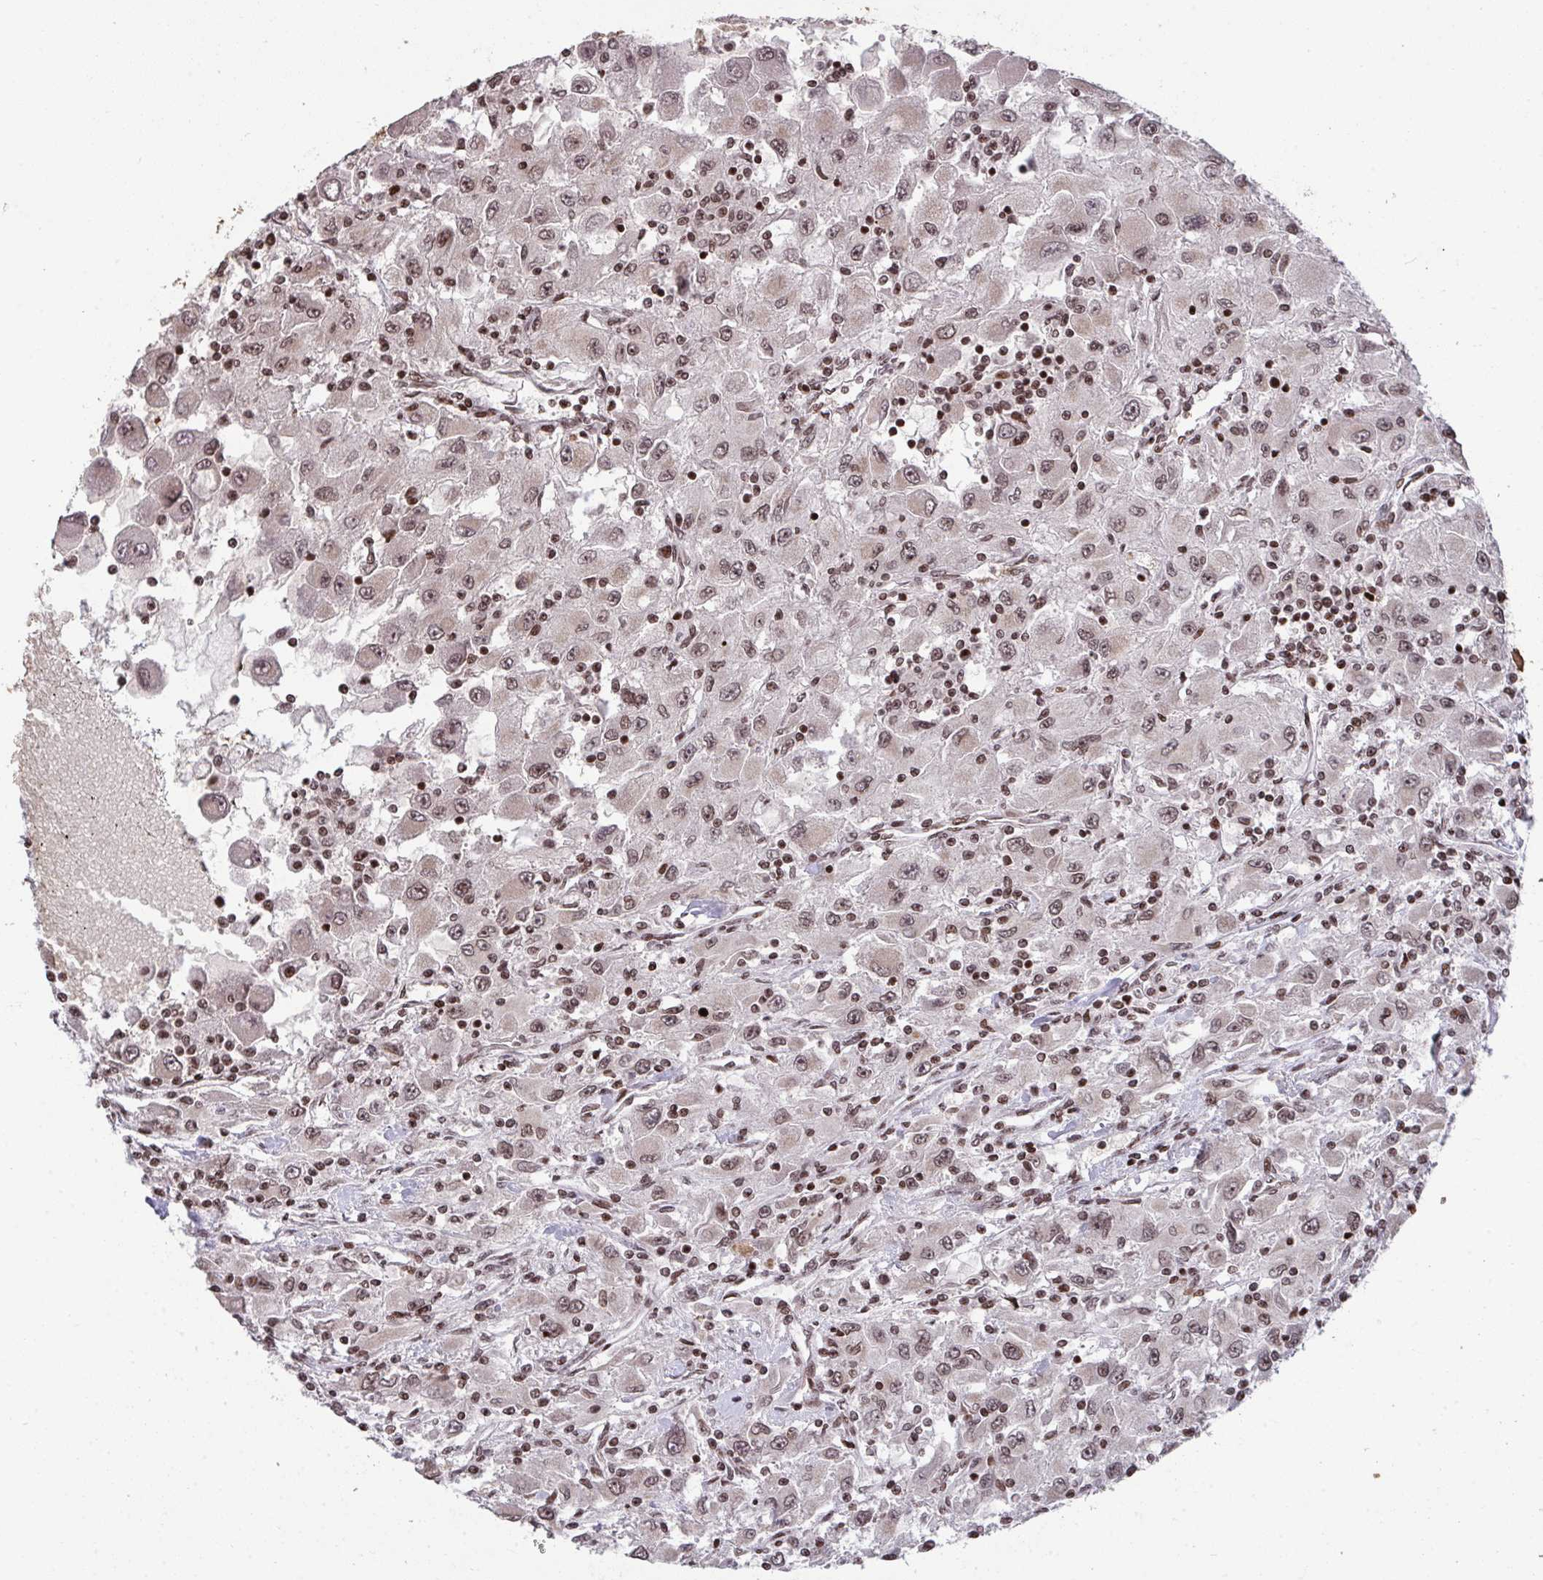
{"staining": {"intensity": "moderate", "quantity": ">75%", "location": "nuclear"}, "tissue": "renal cancer", "cell_type": "Tumor cells", "image_type": "cancer", "snomed": [{"axis": "morphology", "description": "Adenocarcinoma, NOS"}, {"axis": "topography", "description": "Kidney"}], "caption": "Protein staining of renal cancer tissue shows moderate nuclear staining in about >75% of tumor cells.", "gene": "NIP7", "patient": {"sex": "female", "age": 67}}